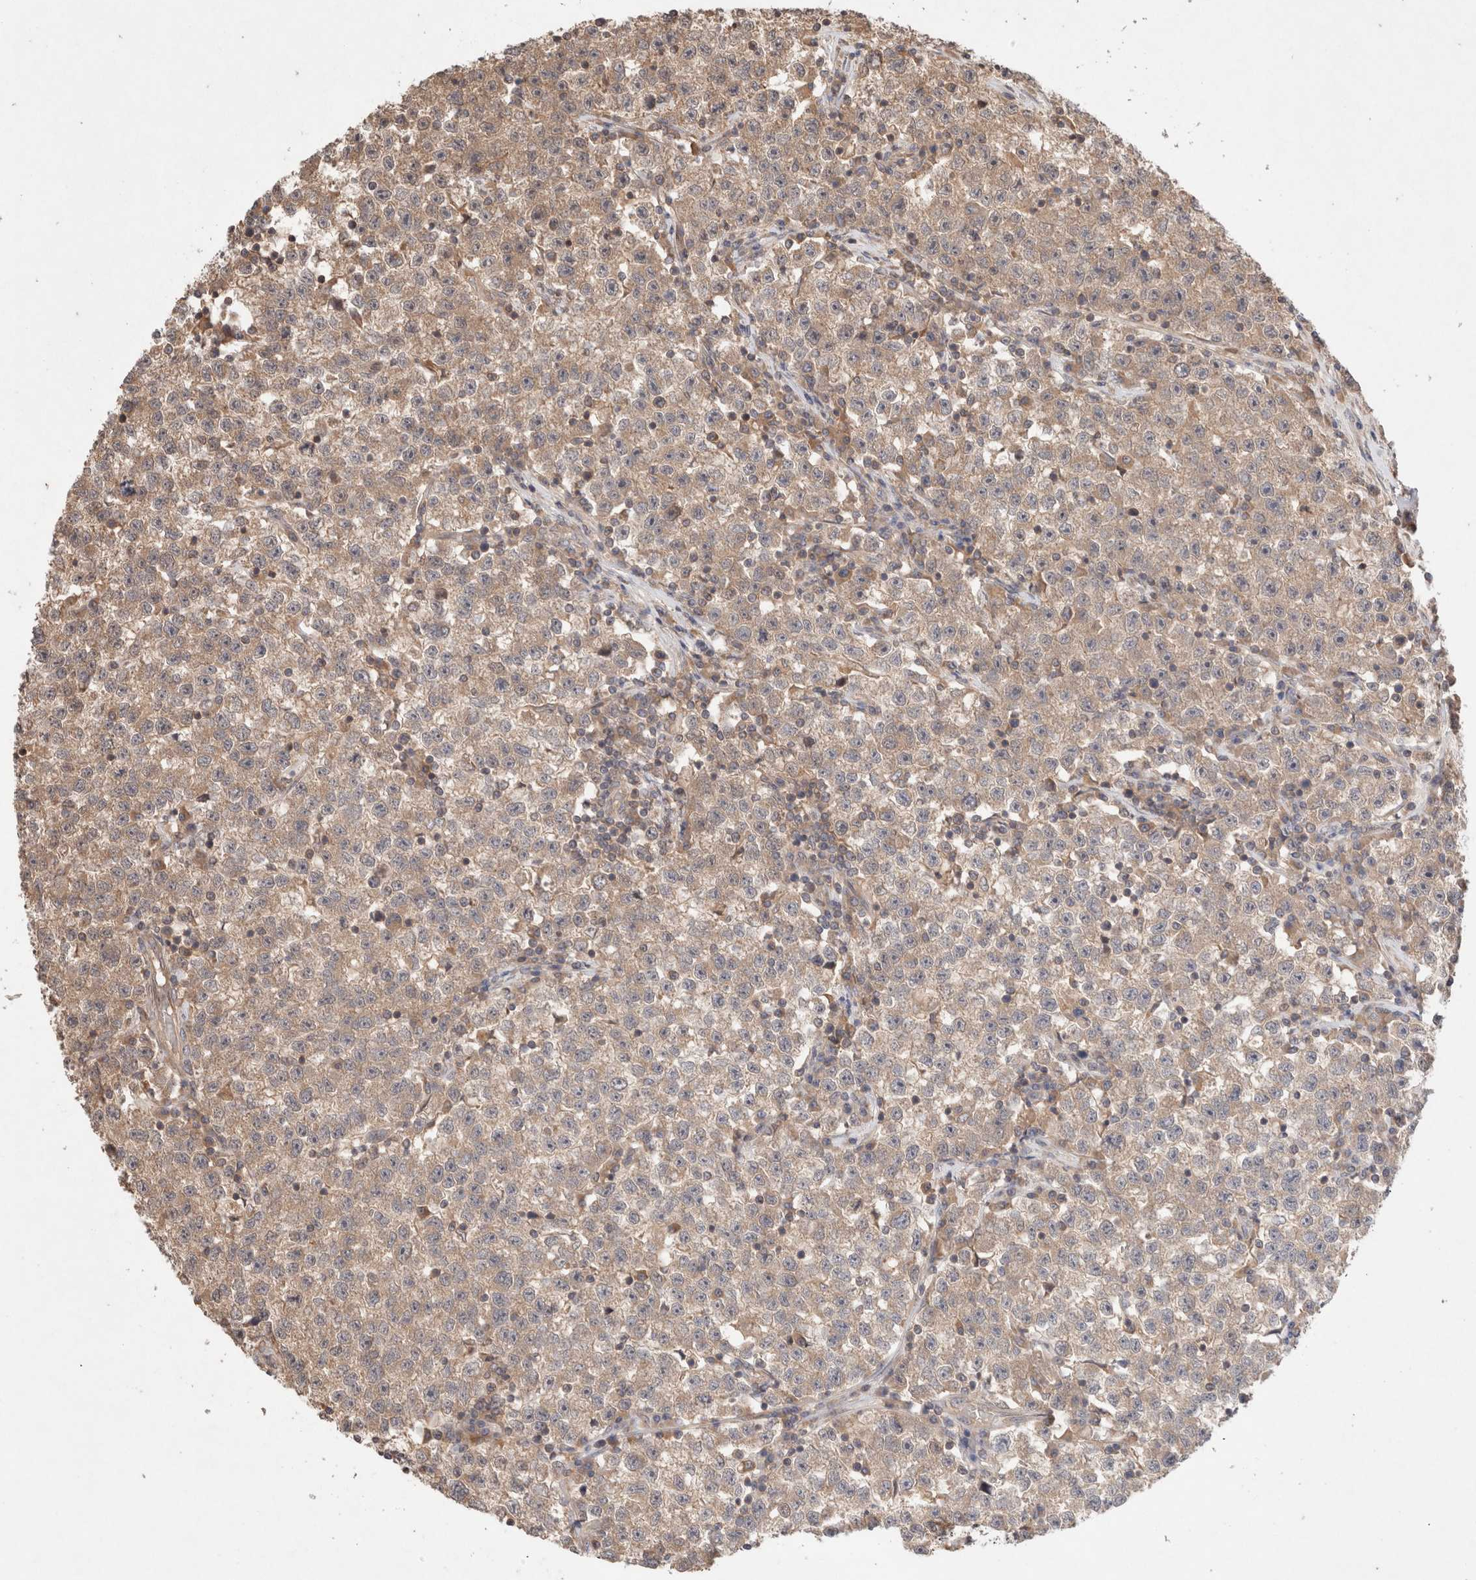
{"staining": {"intensity": "moderate", "quantity": ">75%", "location": "cytoplasmic/membranous"}, "tissue": "testis cancer", "cell_type": "Tumor cells", "image_type": "cancer", "snomed": [{"axis": "morphology", "description": "Seminoma, NOS"}, {"axis": "topography", "description": "Testis"}], "caption": "Approximately >75% of tumor cells in testis cancer (seminoma) demonstrate moderate cytoplasmic/membranous protein staining as visualized by brown immunohistochemical staining.", "gene": "KLHL20", "patient": {"sex": "male", "age": 22}}